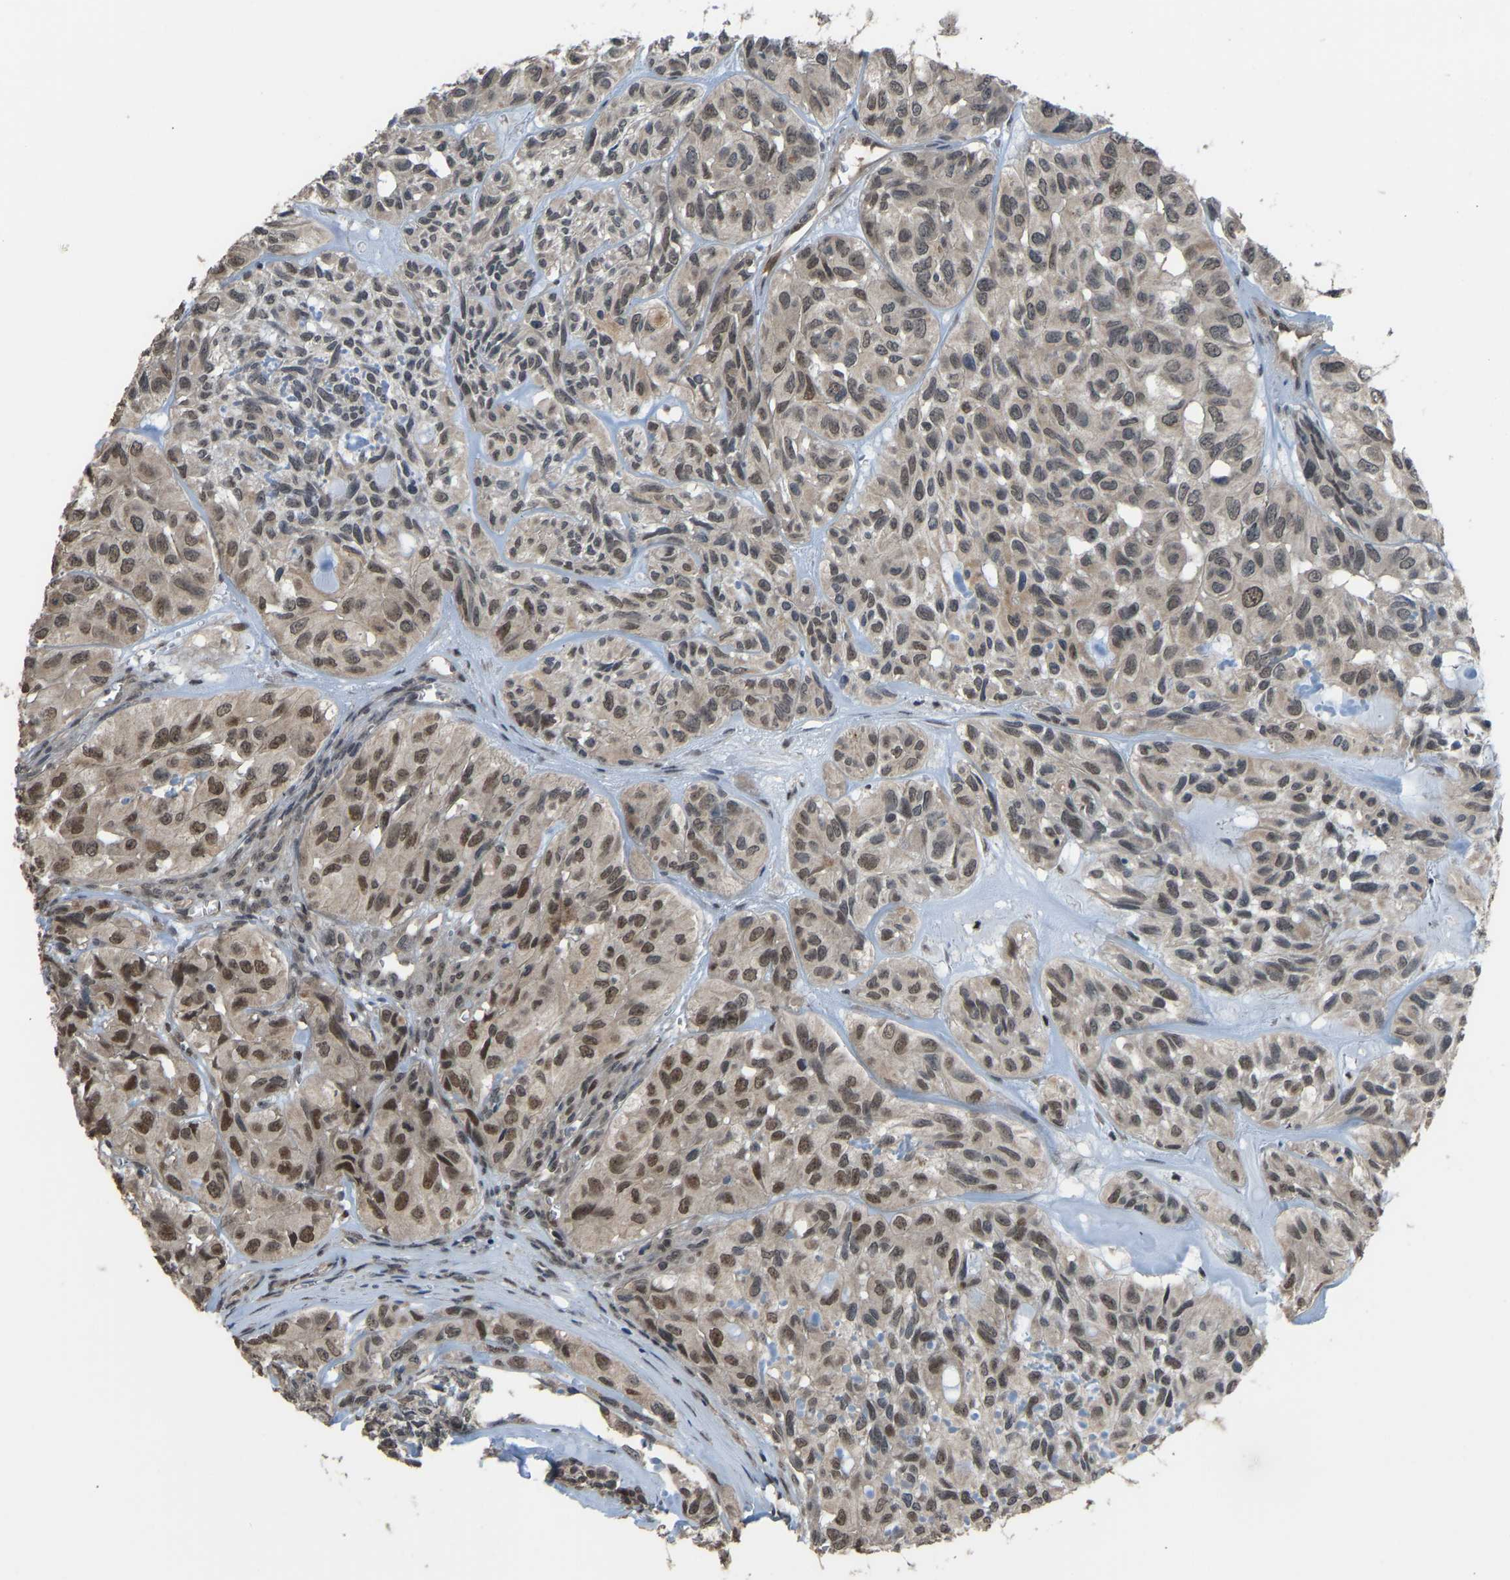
{"staining": {"intensity": "moderate", "quantity": "25%-75%", "location": "nuclear"}, "tissue": "head and neck cancer", "cell_type": "Tumor cells", "image_type": "cancer", "snomed": [{"axis": "morphology", "description": "Adenocarcinoma, NOS"}, {"axis": "topography", "description": "Salivary gland, NOS"}, {"axis": "topography", "description": "Head-Neck"}], "caption": "Protein staining displays moderate nuclear staining in about 25%-75% of tumor cells in head and neck cancer.", "gene": "KPNA6", "patient": {"sex": "female", "age": 76}}